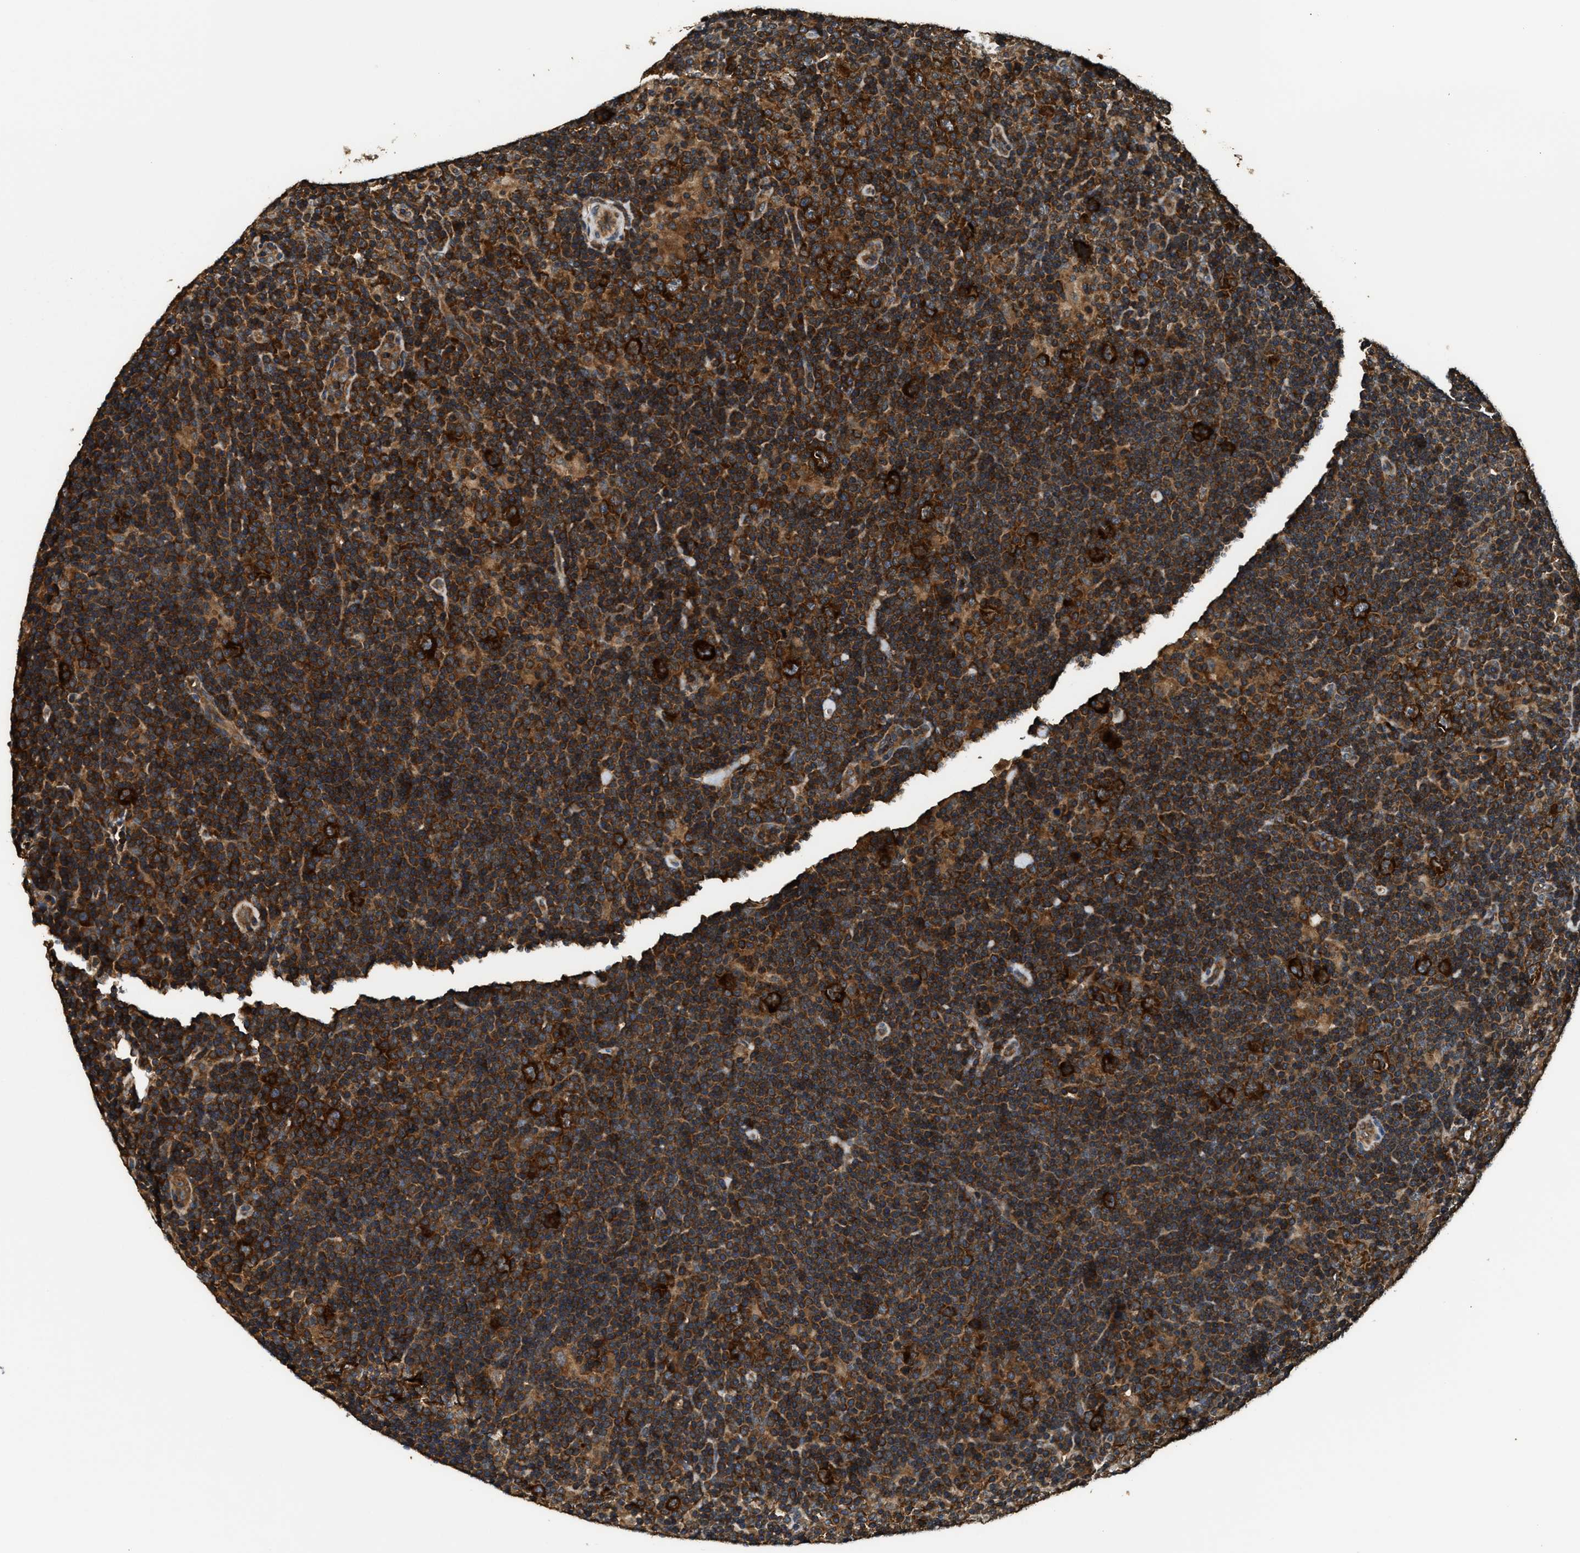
{"staining": {"intensity": "strong", "quantity": ">75%", "location": "cytoplasmic/membranous"}, "tissue": "lymphoma", "cell_type": "Tumor cells", "image_type": "cancer", "snomed": [{"axis": "morphology", "description": "Hodgkin's disease, NOS"}, {"axis": "topography", "description": "Lymph node"}], "caption": "About >75% of tumor cells in human lymphoma demonstrate strong cytoplasmic/membranous protein expression as visualized by brown immunohistochemical staining.", "gene": "DNAJC2", "patient": {"sex": "female", "age": 57}}